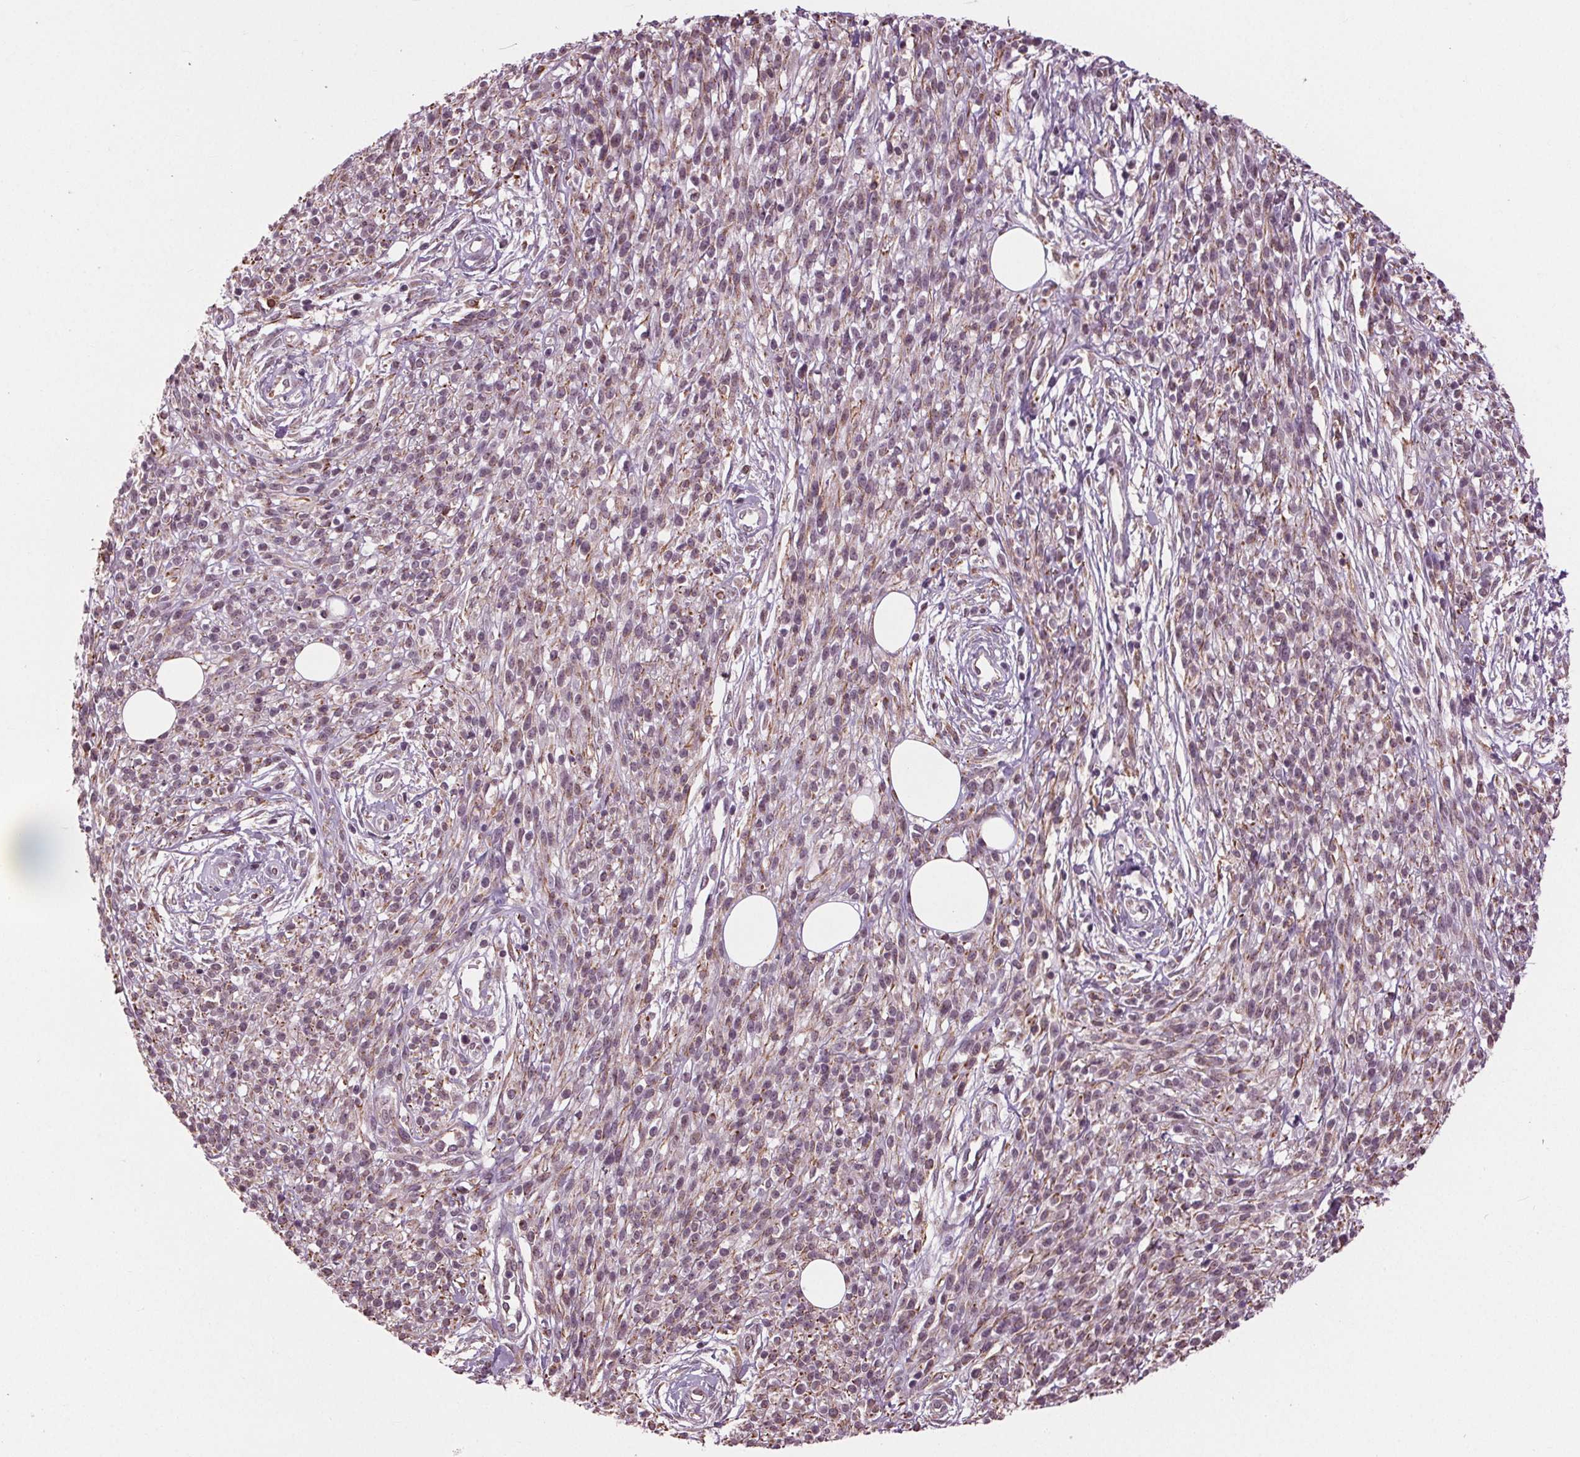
{"staining": {"intensity": "weak", "quantity": ">75%", "location": "cytoplasmic/membranous"}, "tissue": "melanoma", "cell_type": "Tumor cells", "image_type": "cancer", "snomed": [{"axis": "morphology", "description": "Malignant melanoma, NOS"}, {"axis": "topography", "description": "Skin"}, {"axis": "topography", "description": "Skin of trunk"}], "caption": "Protein expression analysis of human melanoma reveals weak cytoplasmic/membranous positivity in about >75% of tumor cells.", "gene": "BSDC1", "patient": {"sex": "male", "age": 74}}